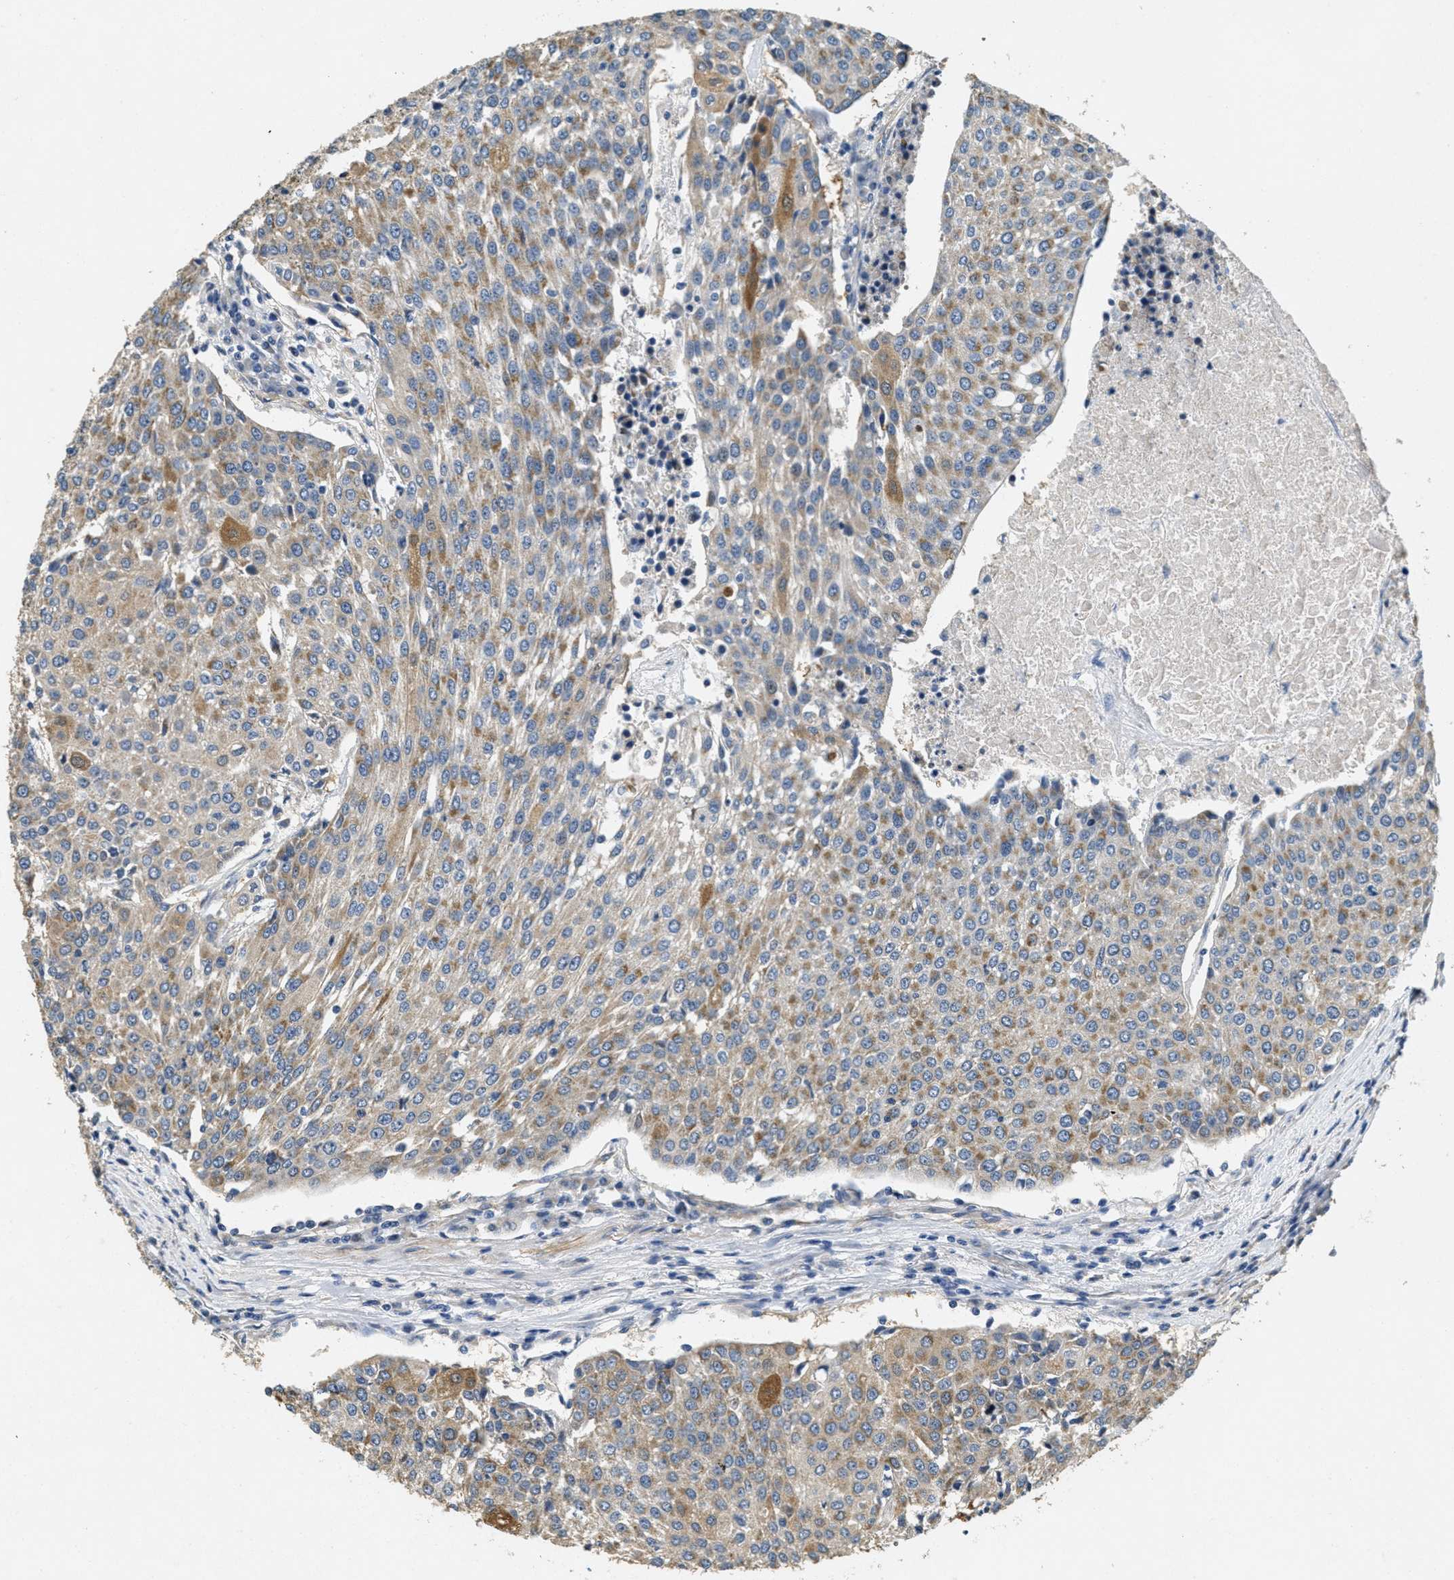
{"staining": {"intensity": "moderate", "quantity": "25%-75%", "location": "cytoplasmic/membranous"}, "tissue": "urothelial cancer", "cell_type": "Tumor cells", "image_type": "cancer", "snomed": [{"axis": "morphology", "description": "Urothelial carcinoma, High grade"}, {"axis": "topography", "description": "Urinary bladder"}], "caption": "Tumor cells demonstrate medium levels of moderate cytoplasmic/membranous staining in approximately 25%-75% of cells in high-grade urothelial carcinoma.", "gene": "TOMM70", "patient": {"sex": "female", "age": 85}}